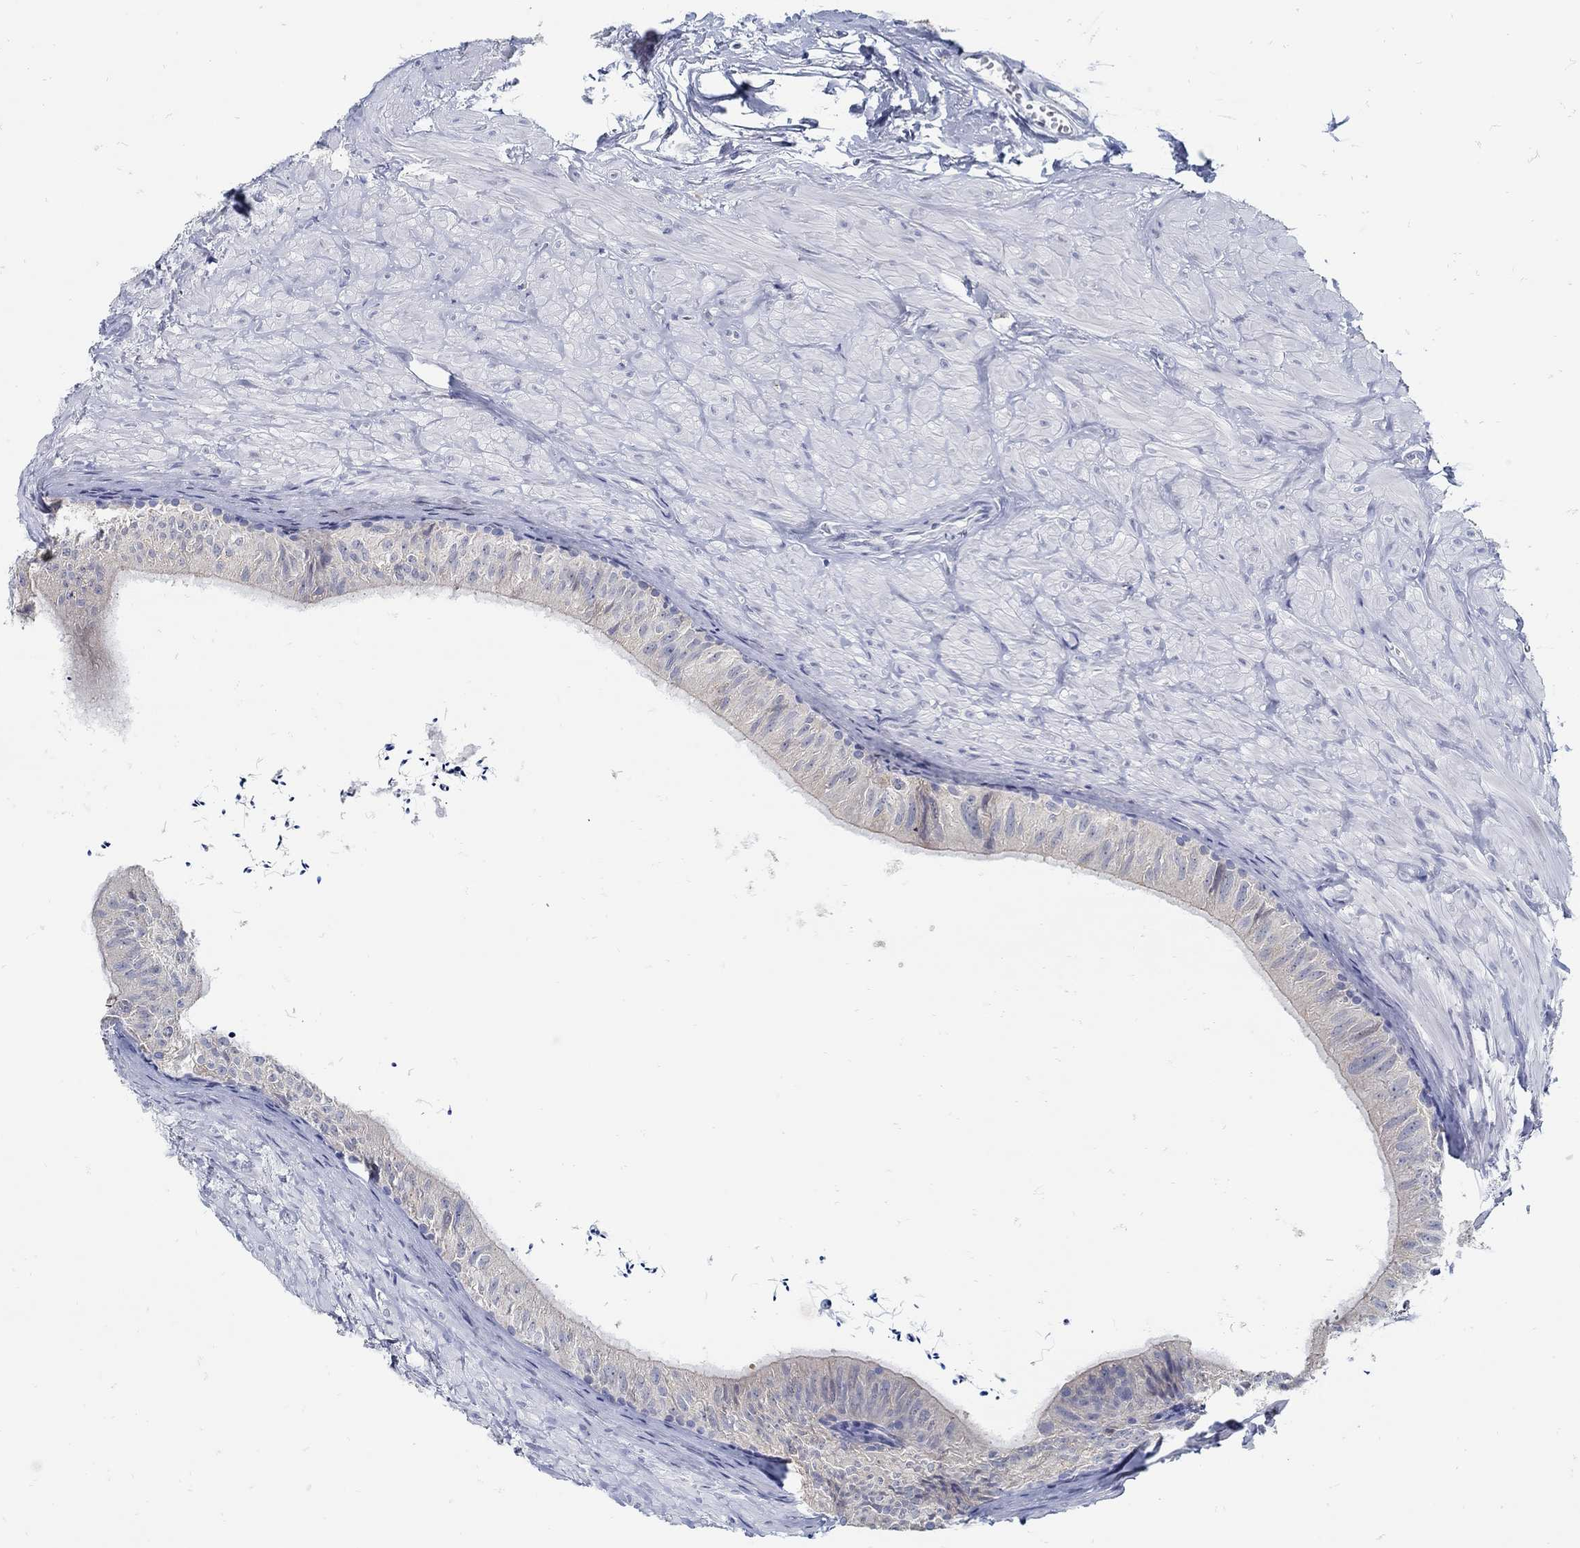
{"staining": {"intensity": "weak", "quantity": "<25%", "location": "cytoplasmic/membranous"}, "tissue": "epididymis", "cell_type": "Glandular cells", "image_type": "normal", "snomed": [{"axis": "morphology", "description": "Normal tissue, NOS"}, {"axis": "topography", "description": "Epididymis"}], "caption": "Immunohistochemical staining of benign epididymis displays no significant expression in glandular cells.", "gene": "ZFAND4", "patient": {"sex": "male", "age": 32}}